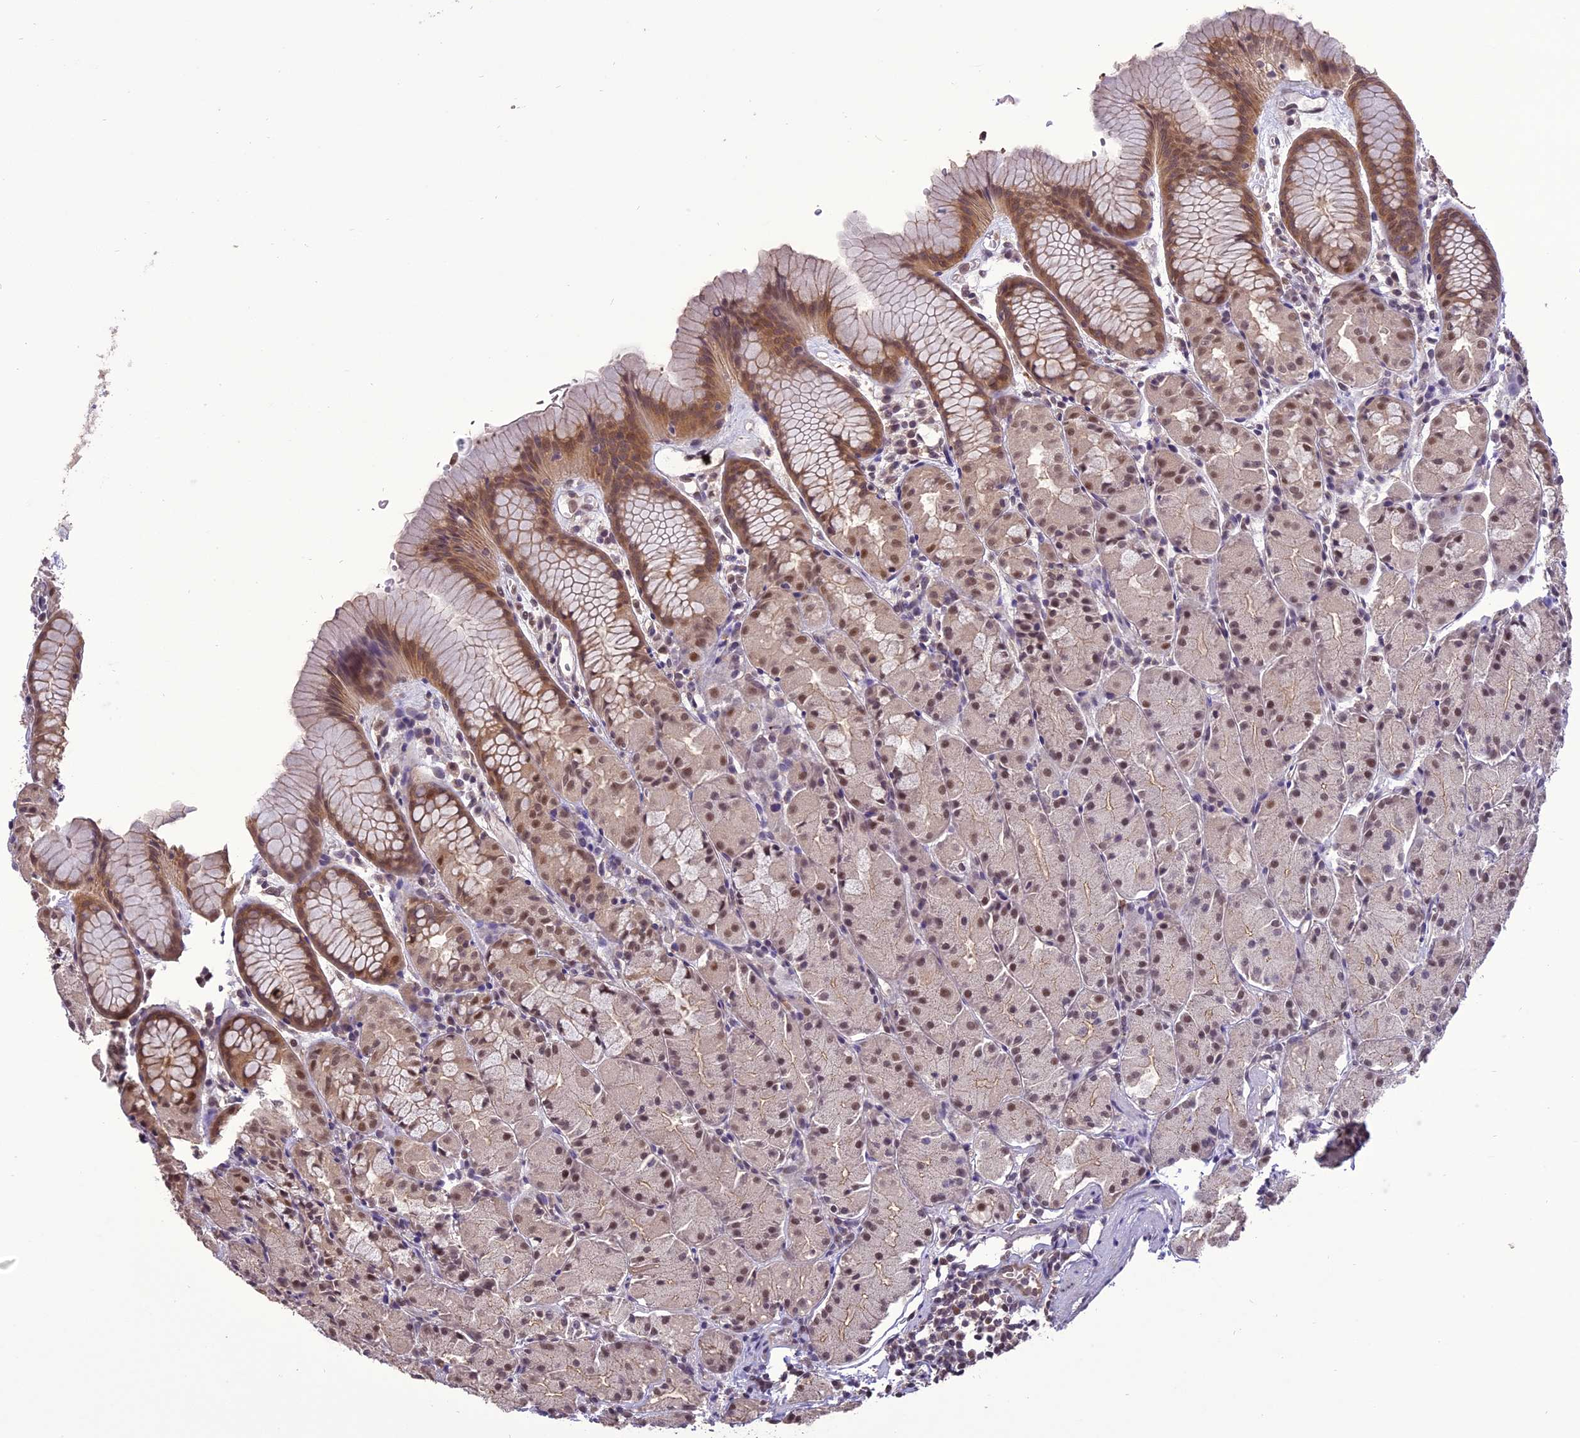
{"staining": {"intensity": "moderate", "quantity": ">75%", "location": "cytoplasmic/membranous,nuclear"}, "tissue": "stomach", "cell_type": "Glandular cells", "image_type": "normal", "snomed": [{"axis": "morphology", "description": "Normal tissue, NOS"}, {"axis": "topography", "description": "Stomach, upper"}], "caption": "This micrograph exhibits IHC staining of unremarkable human stomach, with medium moderate cytoplasmic/membranous,nuclear positivity in approximately >75% of glandular cells.", "gene": "TIGD7", "patient": {"sex": "male", "age": 47}}